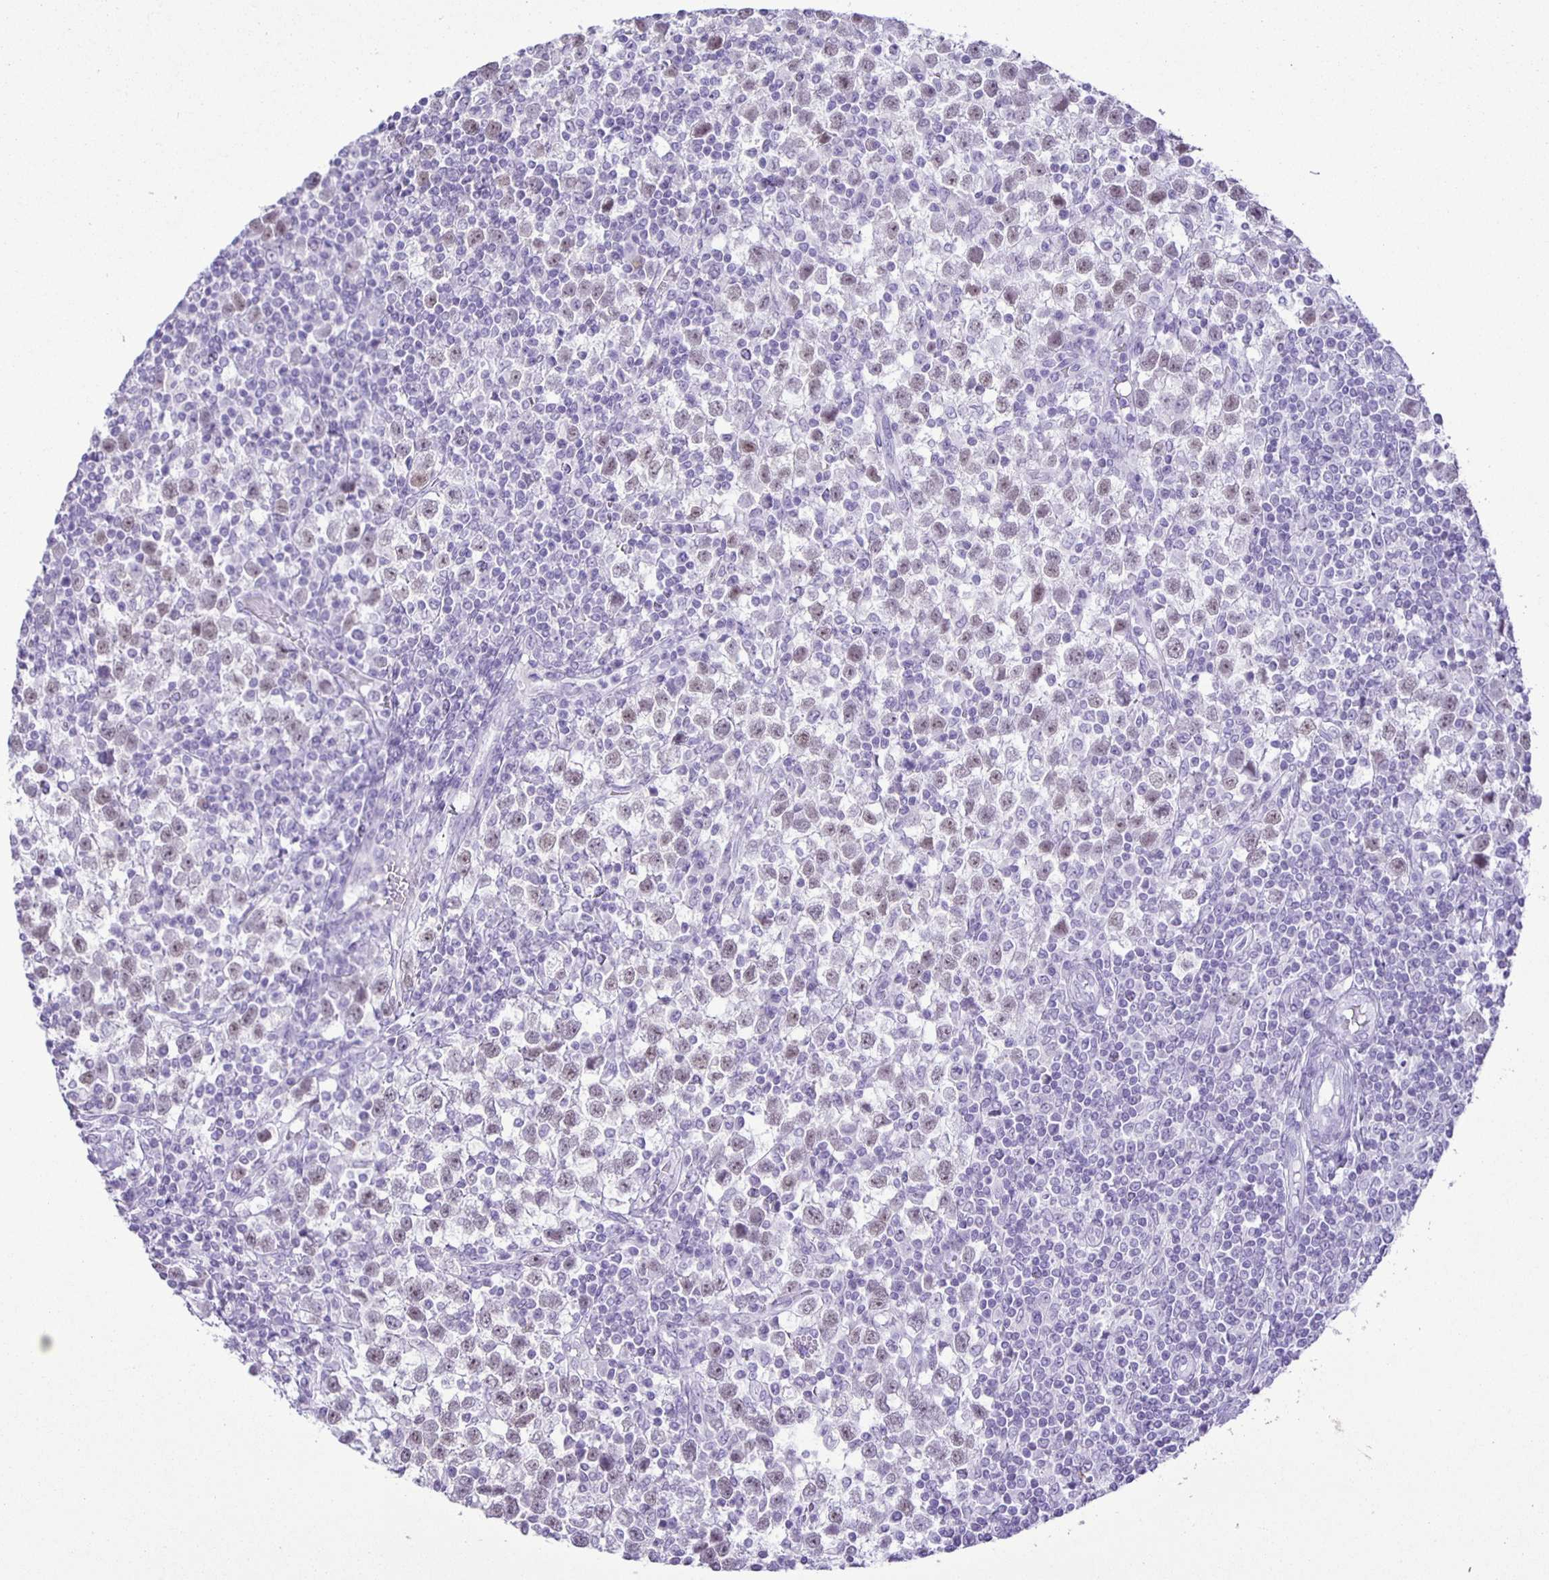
{"staining": {"intensity": "weak", "quantity": "25%-75%", "location": "nuclear"}, "tissue": "testis cancer", "cell_type": "Tumor cells", "image_type": "cancer", "snomed": [{"axis": "morphology", "description": "Seminoma, NOS"}, {"axis": "topography", "description": "Testis"}], "caption": "A brown stain labels weak nuclear expression of a protein in human testis seminoma tumor cells.", "gene": "EZHIP", "patient": {"sex": "male", "age": 34}}